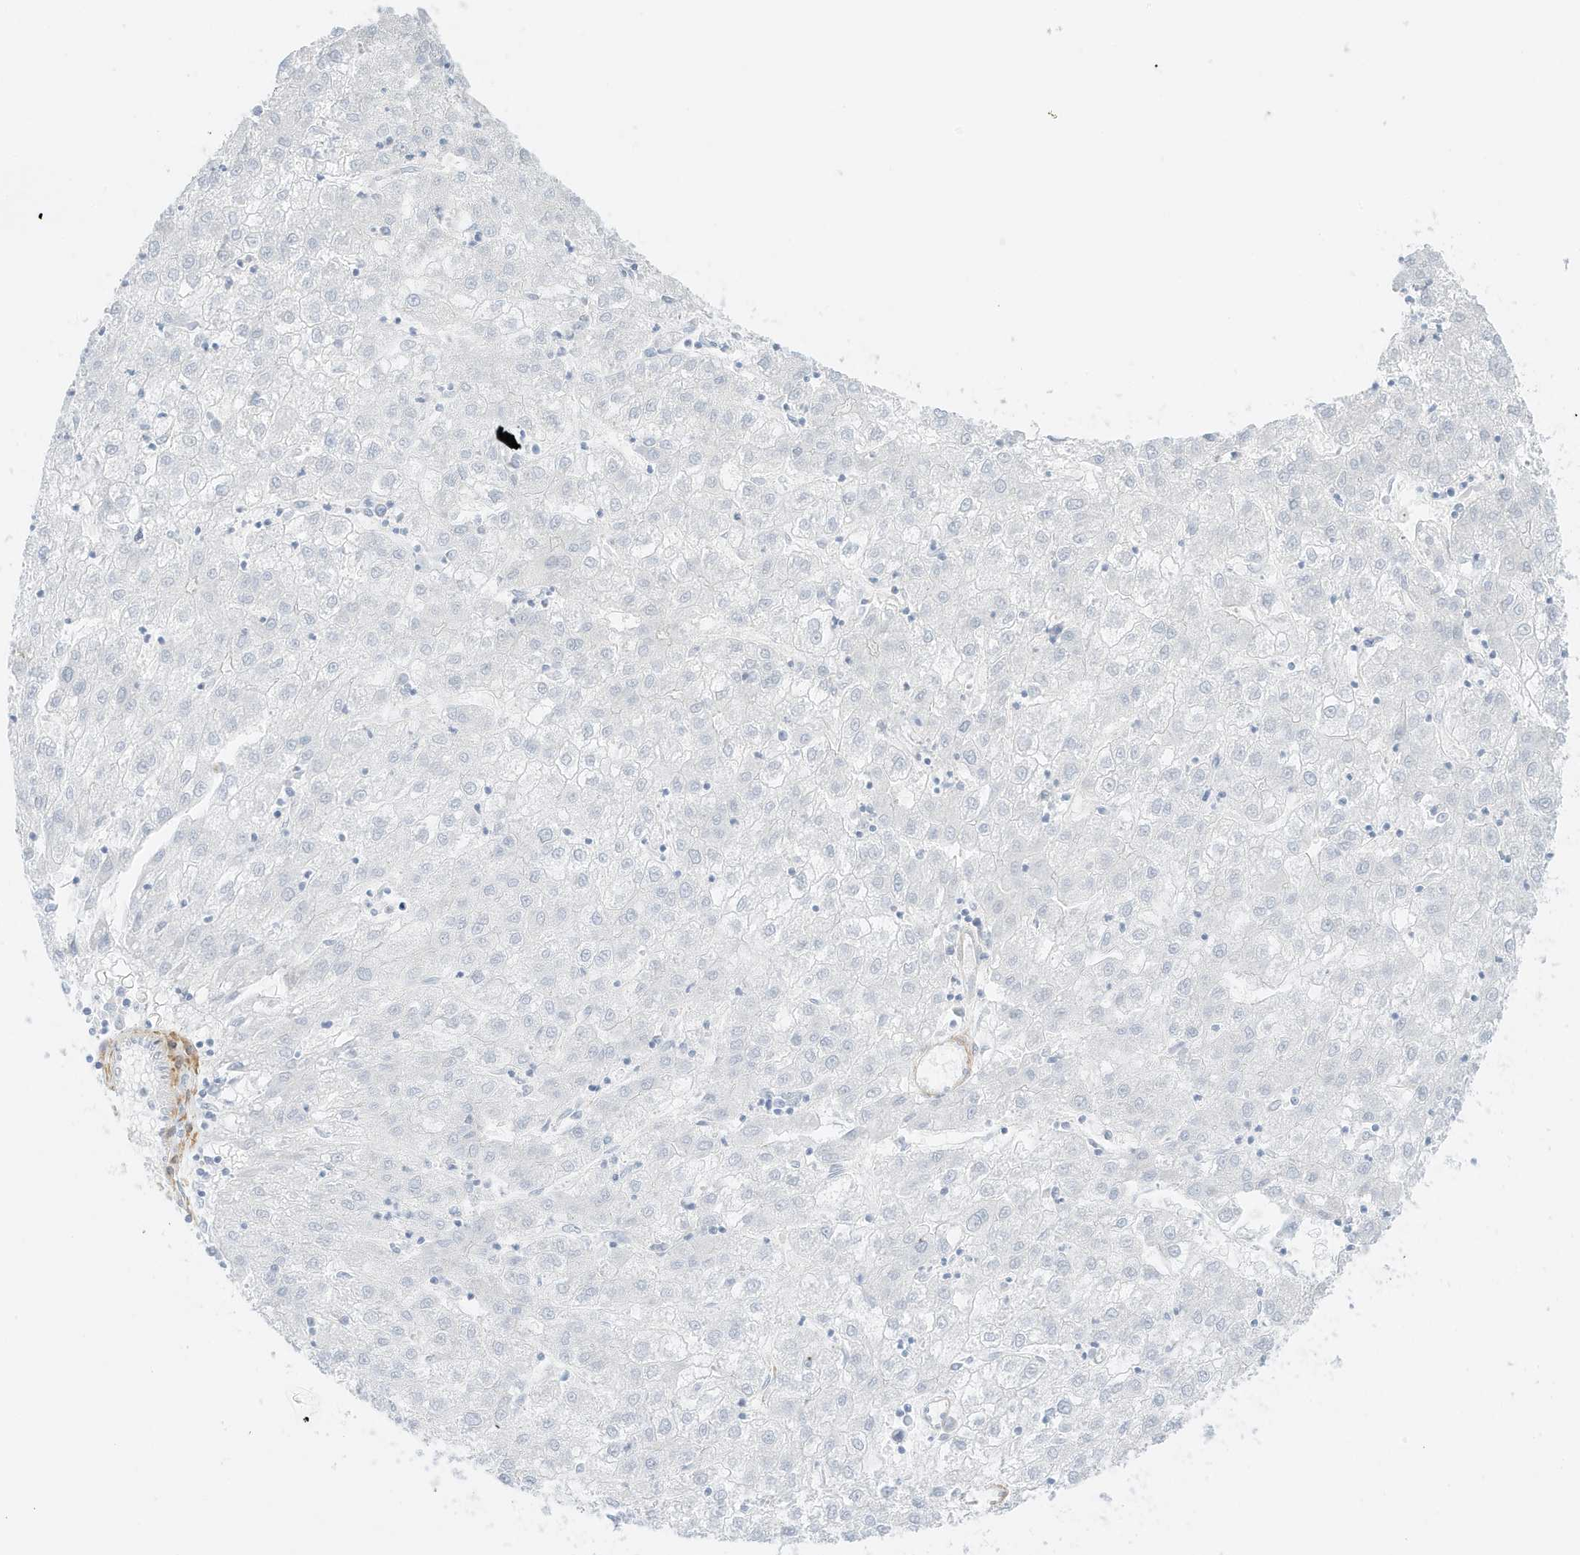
{"staining": {"intensity": "negative", "quantity": "none", "location": "none"}, "tissue": "liver cancer", "cell_type": "Tumor cells", "image_type": "cancer", "snomed": [{"axis": "morphology", "description": "Carcinoma, Hepatocellular, NOS"}, {"axis": "topography", "description": "Liver"}], "caption": "IHC photomicrograph of human liver hepatocellular carcinoma stained for a protein (brown), which shows no staining in tumor cells.", "gene": "SLC22A13", "patient": {"sex": "male", "age": 72}}